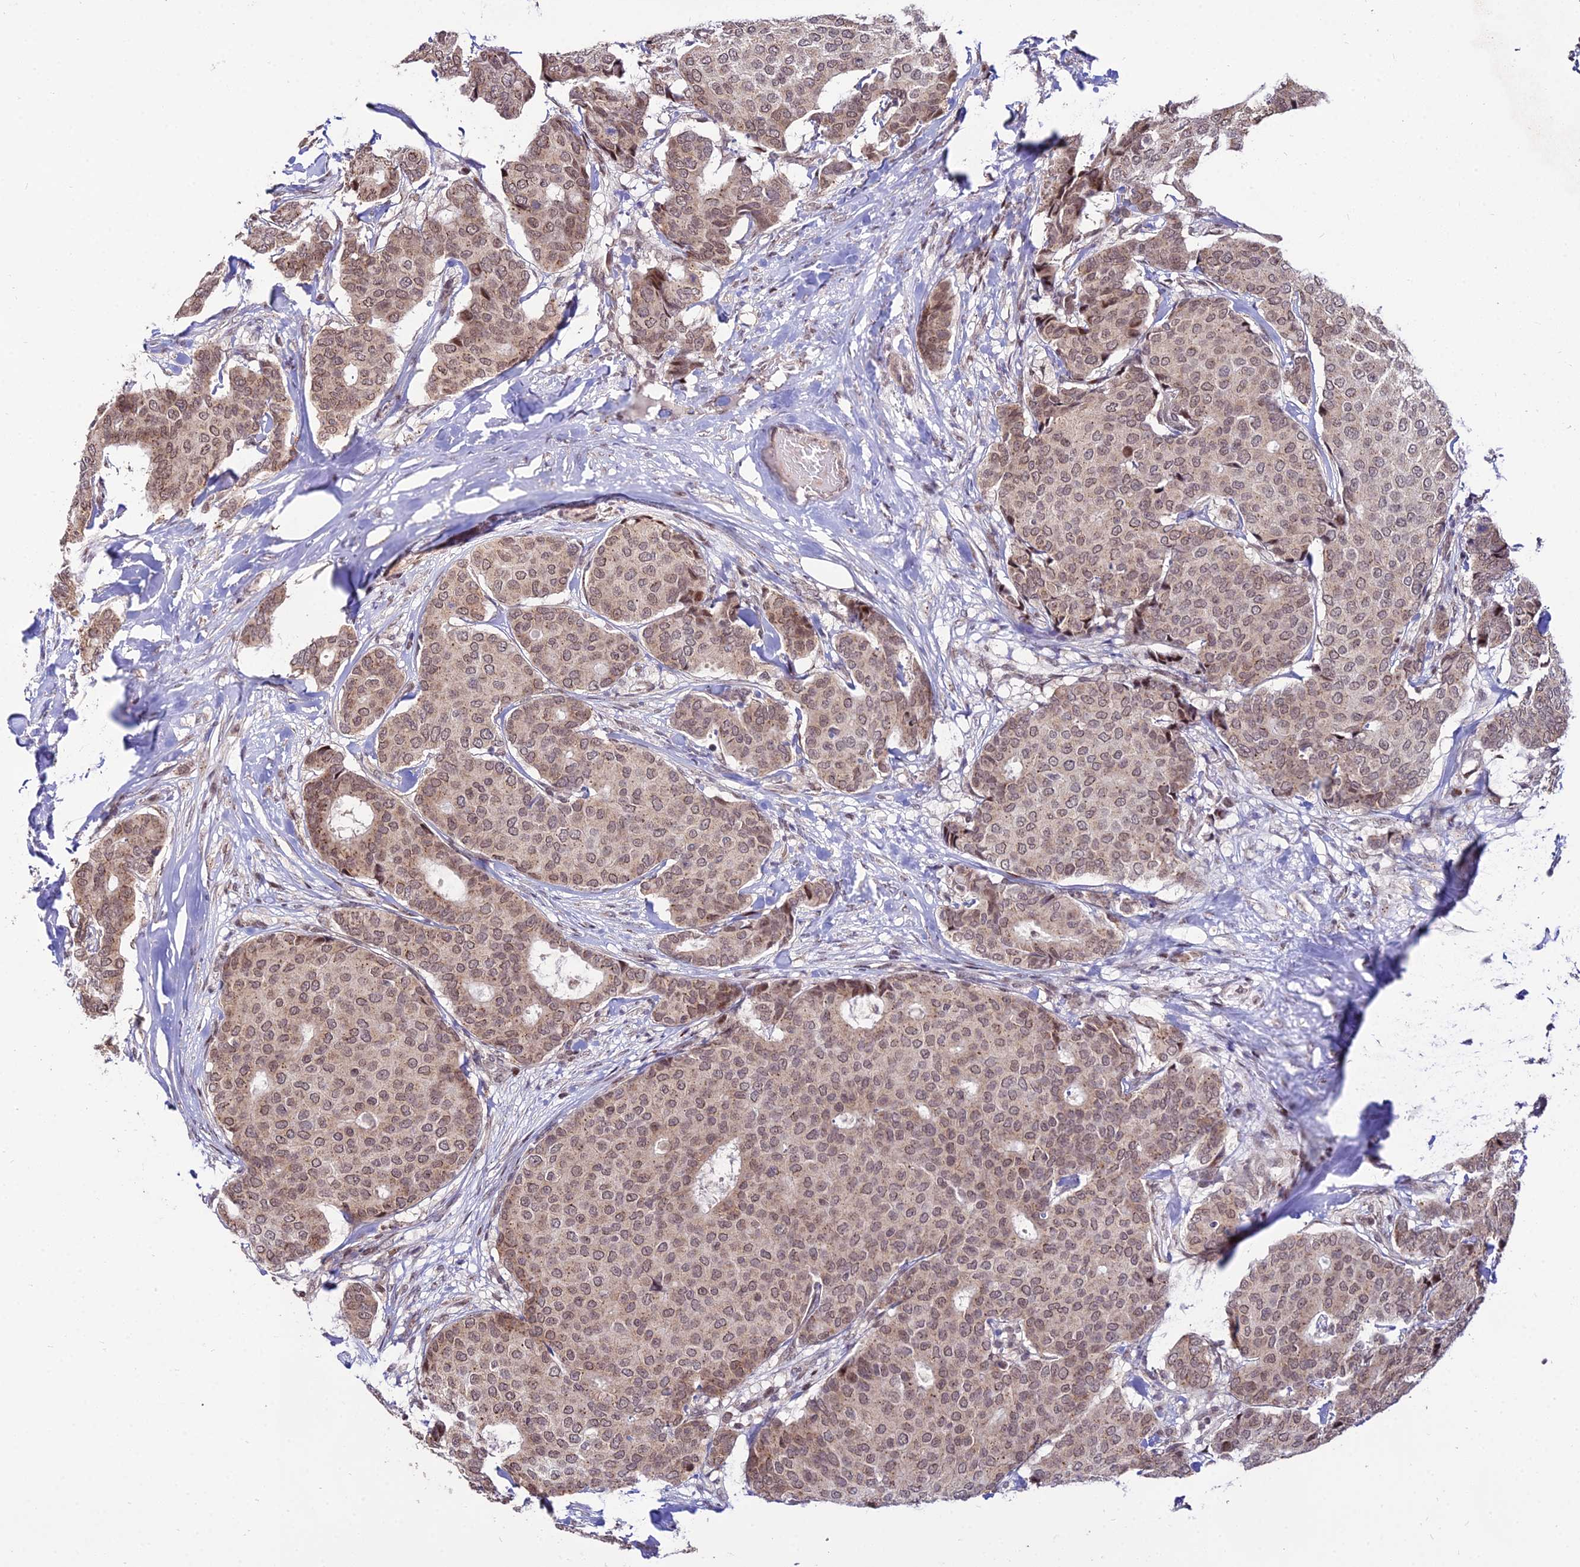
{"staining": {"intensity": "moderate", "quantity": ">75%", "location": "nuclear"}, "tissue": "breast cancer", "cell_type": "Tumor cells", "image_type": "cancer", "snomed": [{"axis": "morphology", "description": "Duct carcinoma"}, {"axis": "topography", "description": "Breast"}], "caption": "Breast cancer (invasive ductal carcinoma) stained with DAB IHC displays medium levels of moderate nuclear staining in approximately >75% of tumor cells. Immunohistochemistry (ihc) stains the protein of interest in brown and the nuclei are stained blue.", "gene": "CIB3", "patient": {"sex": "female", "age": 75}}